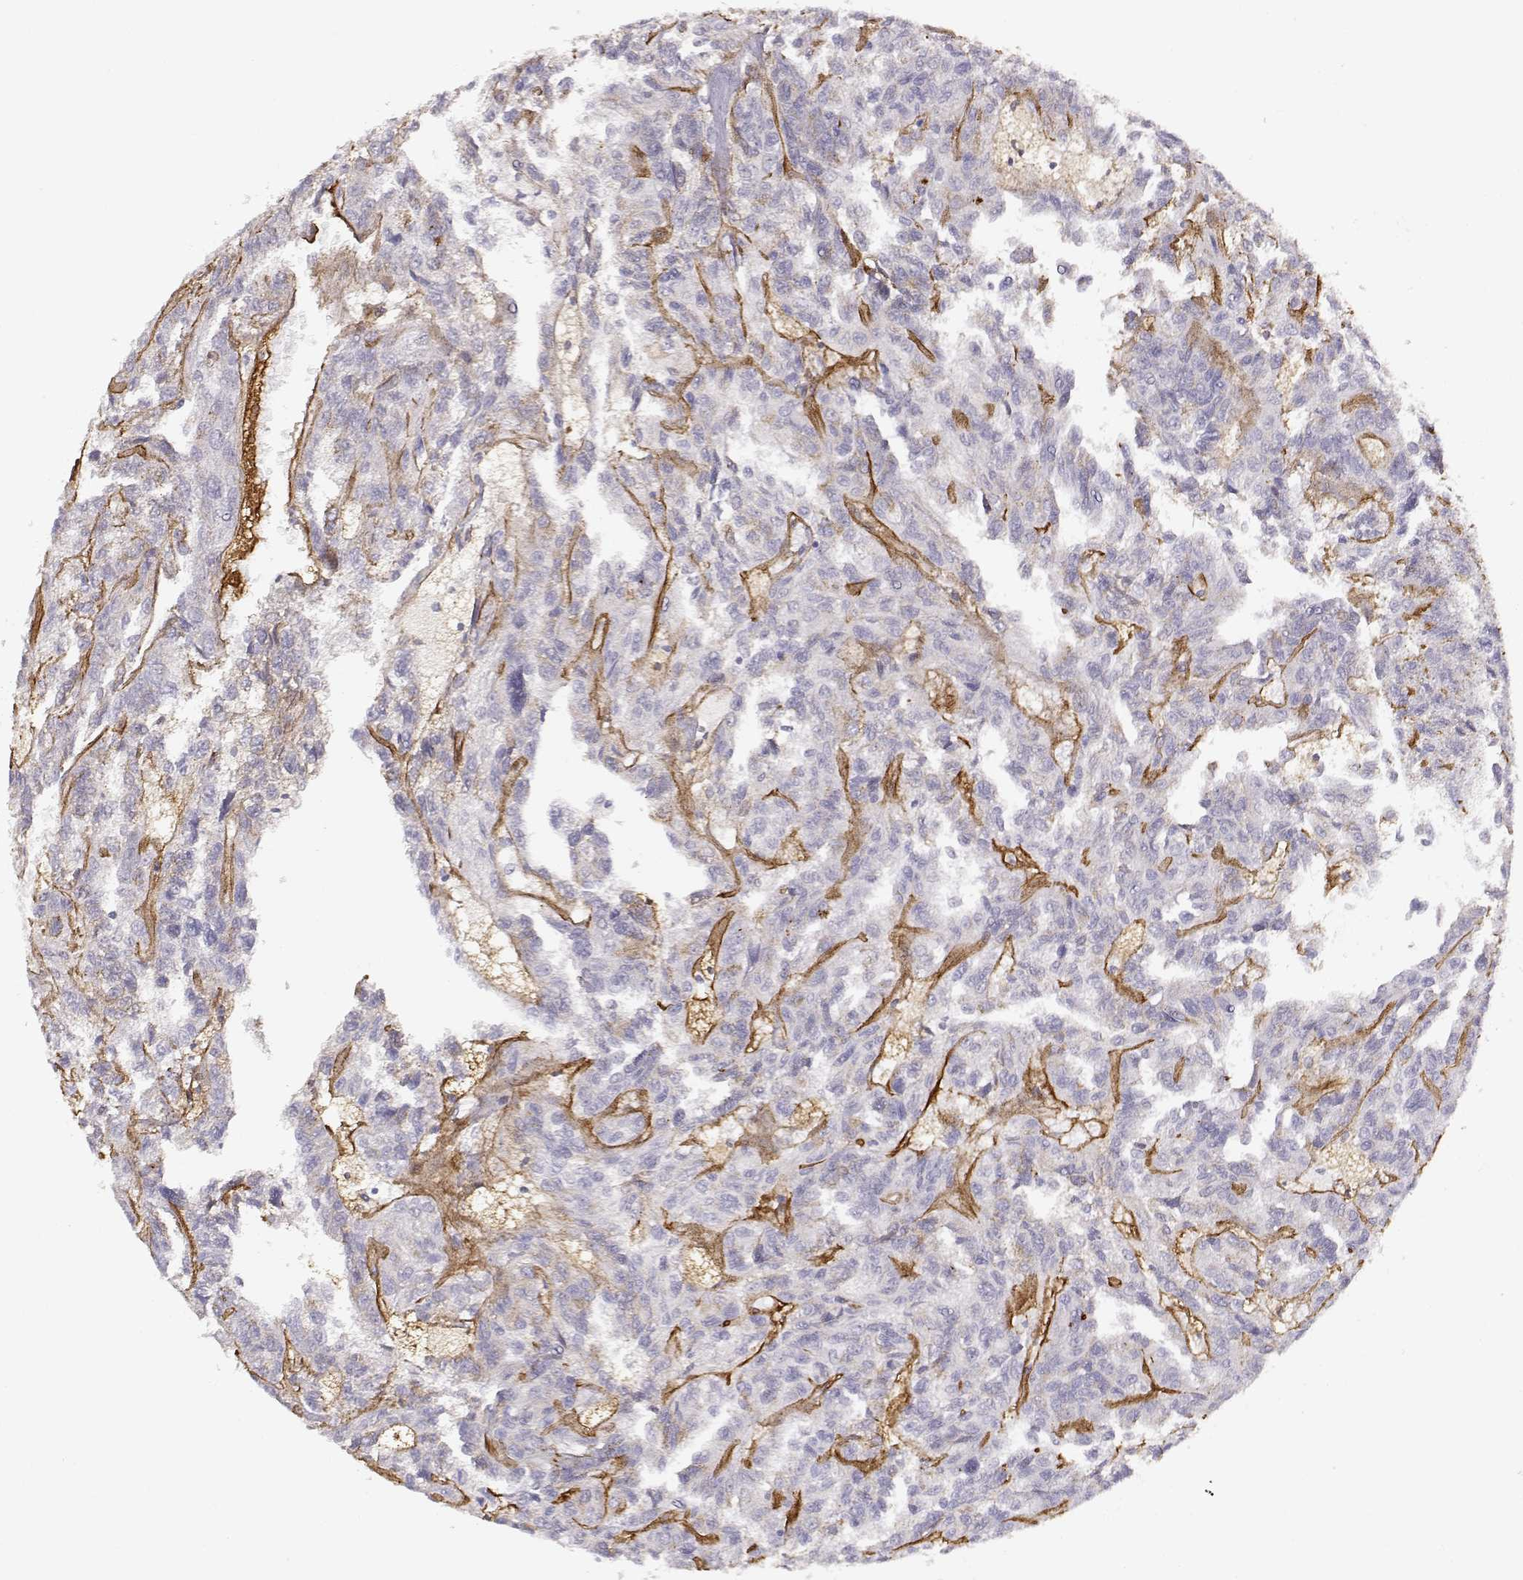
{"staining": {"intensity": "negative", "quantity": "none", "location": "none"}, "tissue": "renal cancer", "cell_type": "Tumor cells", "image_type": "cancer", "snomed": [{"axis": "morphology", "description": "Adenocarcinoma, NOS"}, {"axis": "topography", "description": "Kidney"}], "caption": "Human renal cancer stained for a protein using immunohistochemistry reveals no staining in tumor cells.", "gene": "LAMC1", "patient": {"sex": "male", "age": 79}}